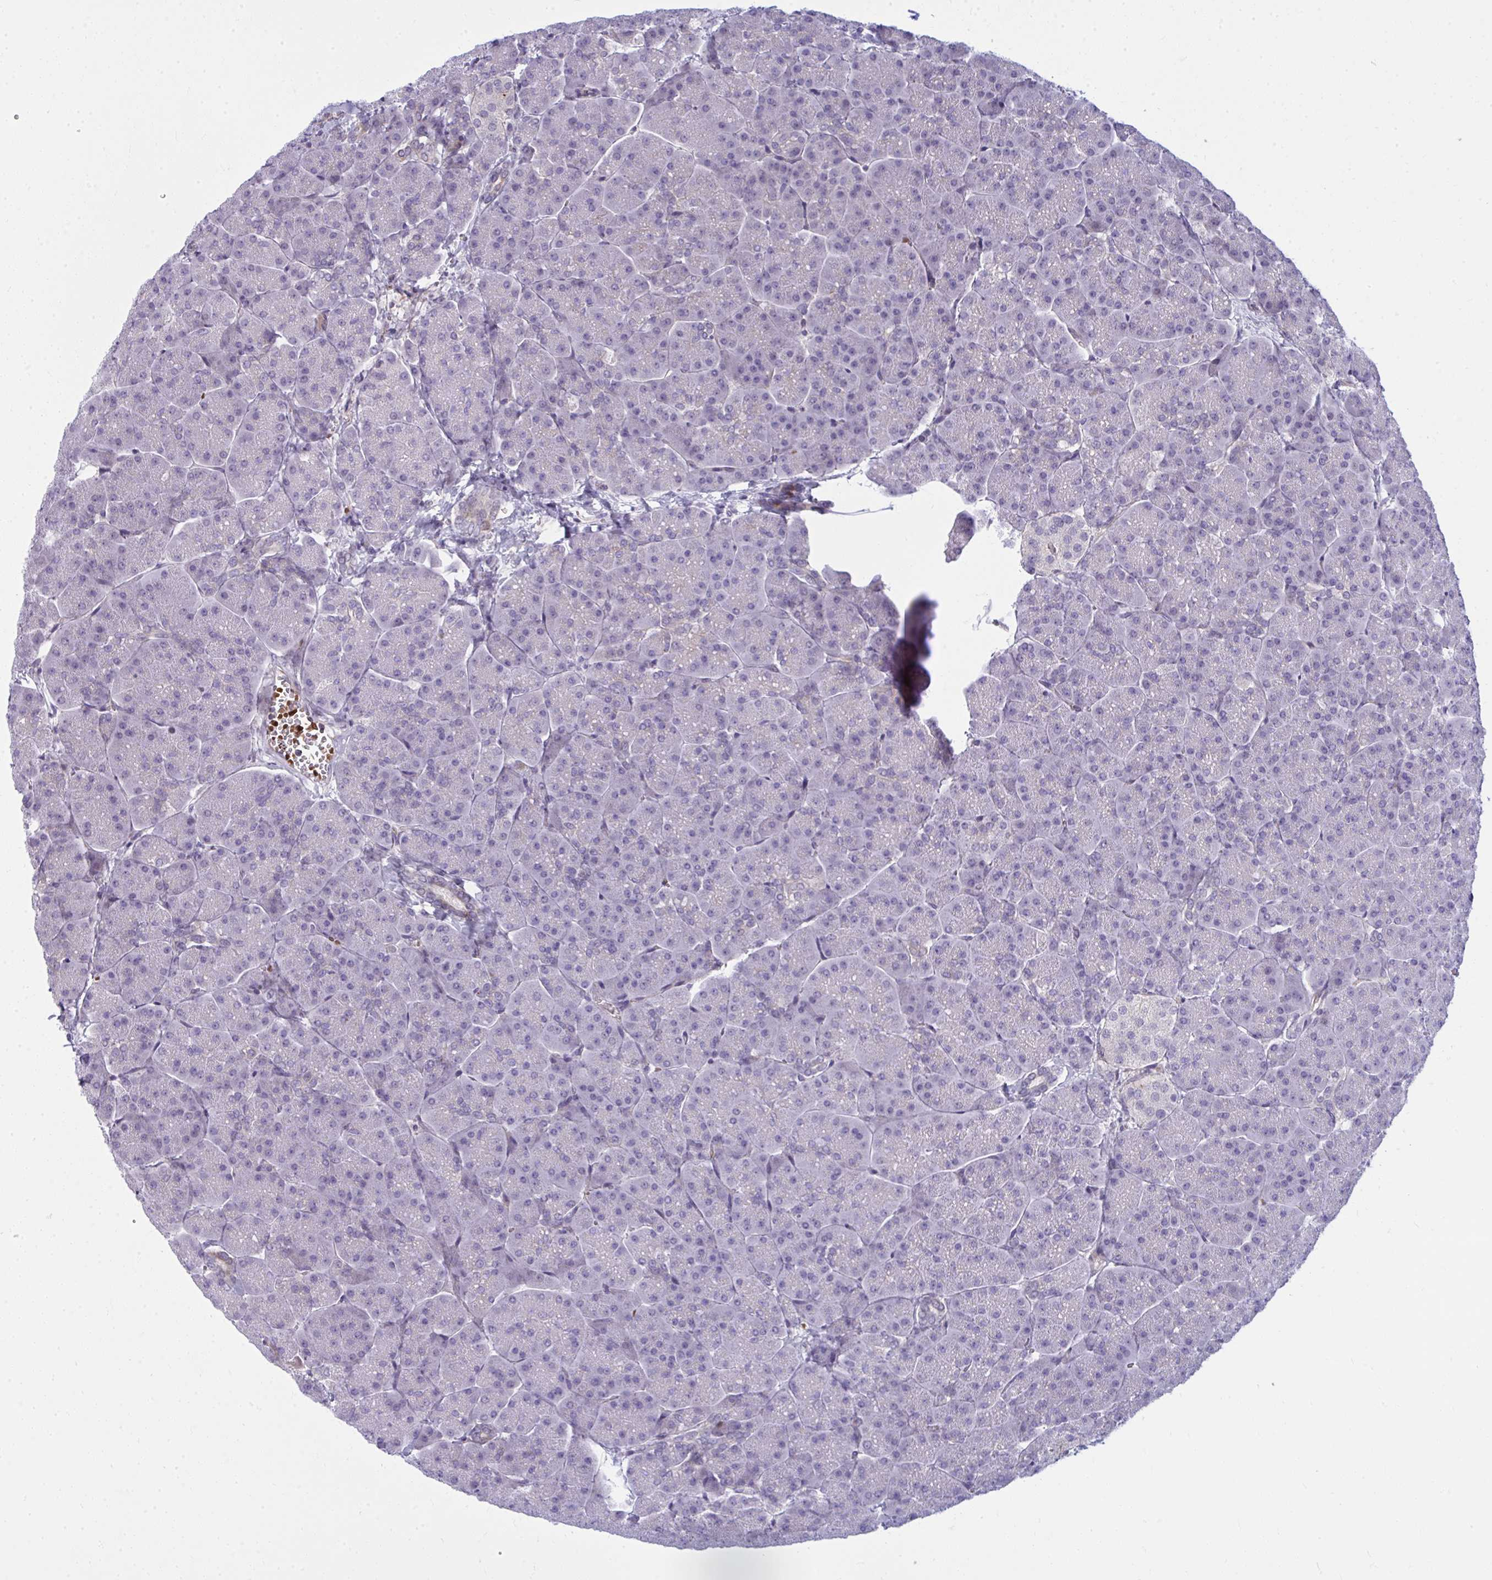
{"staining": {"intensity": "weak", "quantity": "<25%", "location": "cytoplasmic/membranous"}, "tissue": "pancreas", "cell_type": "Exocrine glandular cells", "image_type": "normal", "snomed": [{"axis": "morphology", "description": "Normal tissue, NOS"}, {"axis": "topography", "description": "Pancreas"}, {"axis": "topography", "description": "Peripheral nerve tissue"}], "caption": "The immunohistochemistry (IHC) histopathology image has no significant expression in exocrine glandular cells of pancreas. (DAB (3,3'-diaminobenzidine) immunohistochemistry visualized using brightfield microscopy, high magnification).", "gene": "SLC14A1", "patient": {"sex": "male", "age": 54}}